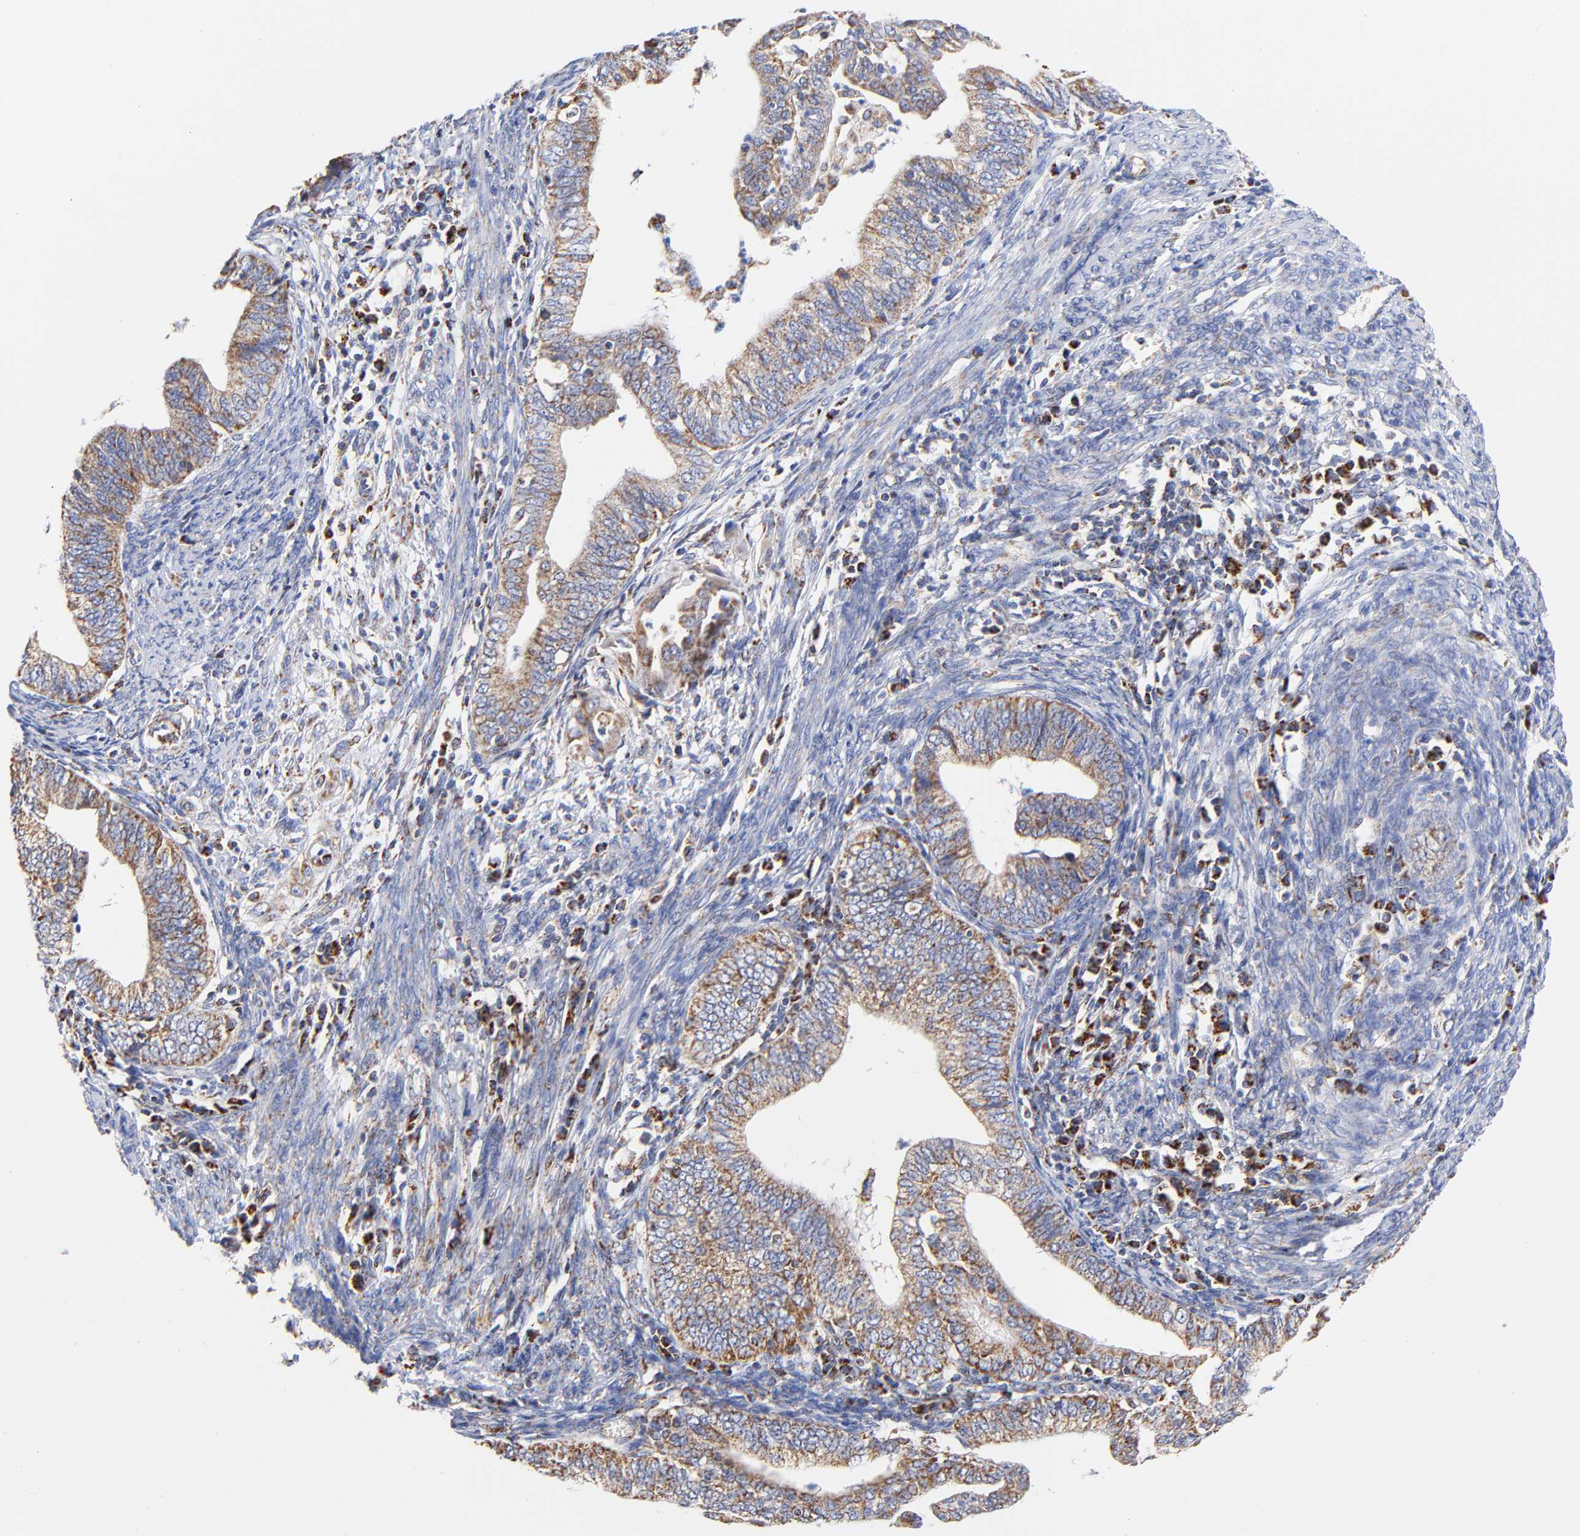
{"staining": {"intensity": "moderate", "quantity": ">75%", "location": "cytoplasmic/membranous"}, "tissue": "endometrial cancer", "cell_type": "Tumor cells", "image_type": "cancer", "snomed": [{"axis": "morphology", "description": "Adenocarcinoma, NOS"}, {"axis": "topography", "description": "Endometrium"}], "caption": "Human endometrial adenocarcinoma stained for a protein (brown) displays moderate cytoplasmic/membranous positive staining in about >75% of tumor cells.", "gene": "ATP5F1D", "patient": {"sex": "female", "age": 66}}